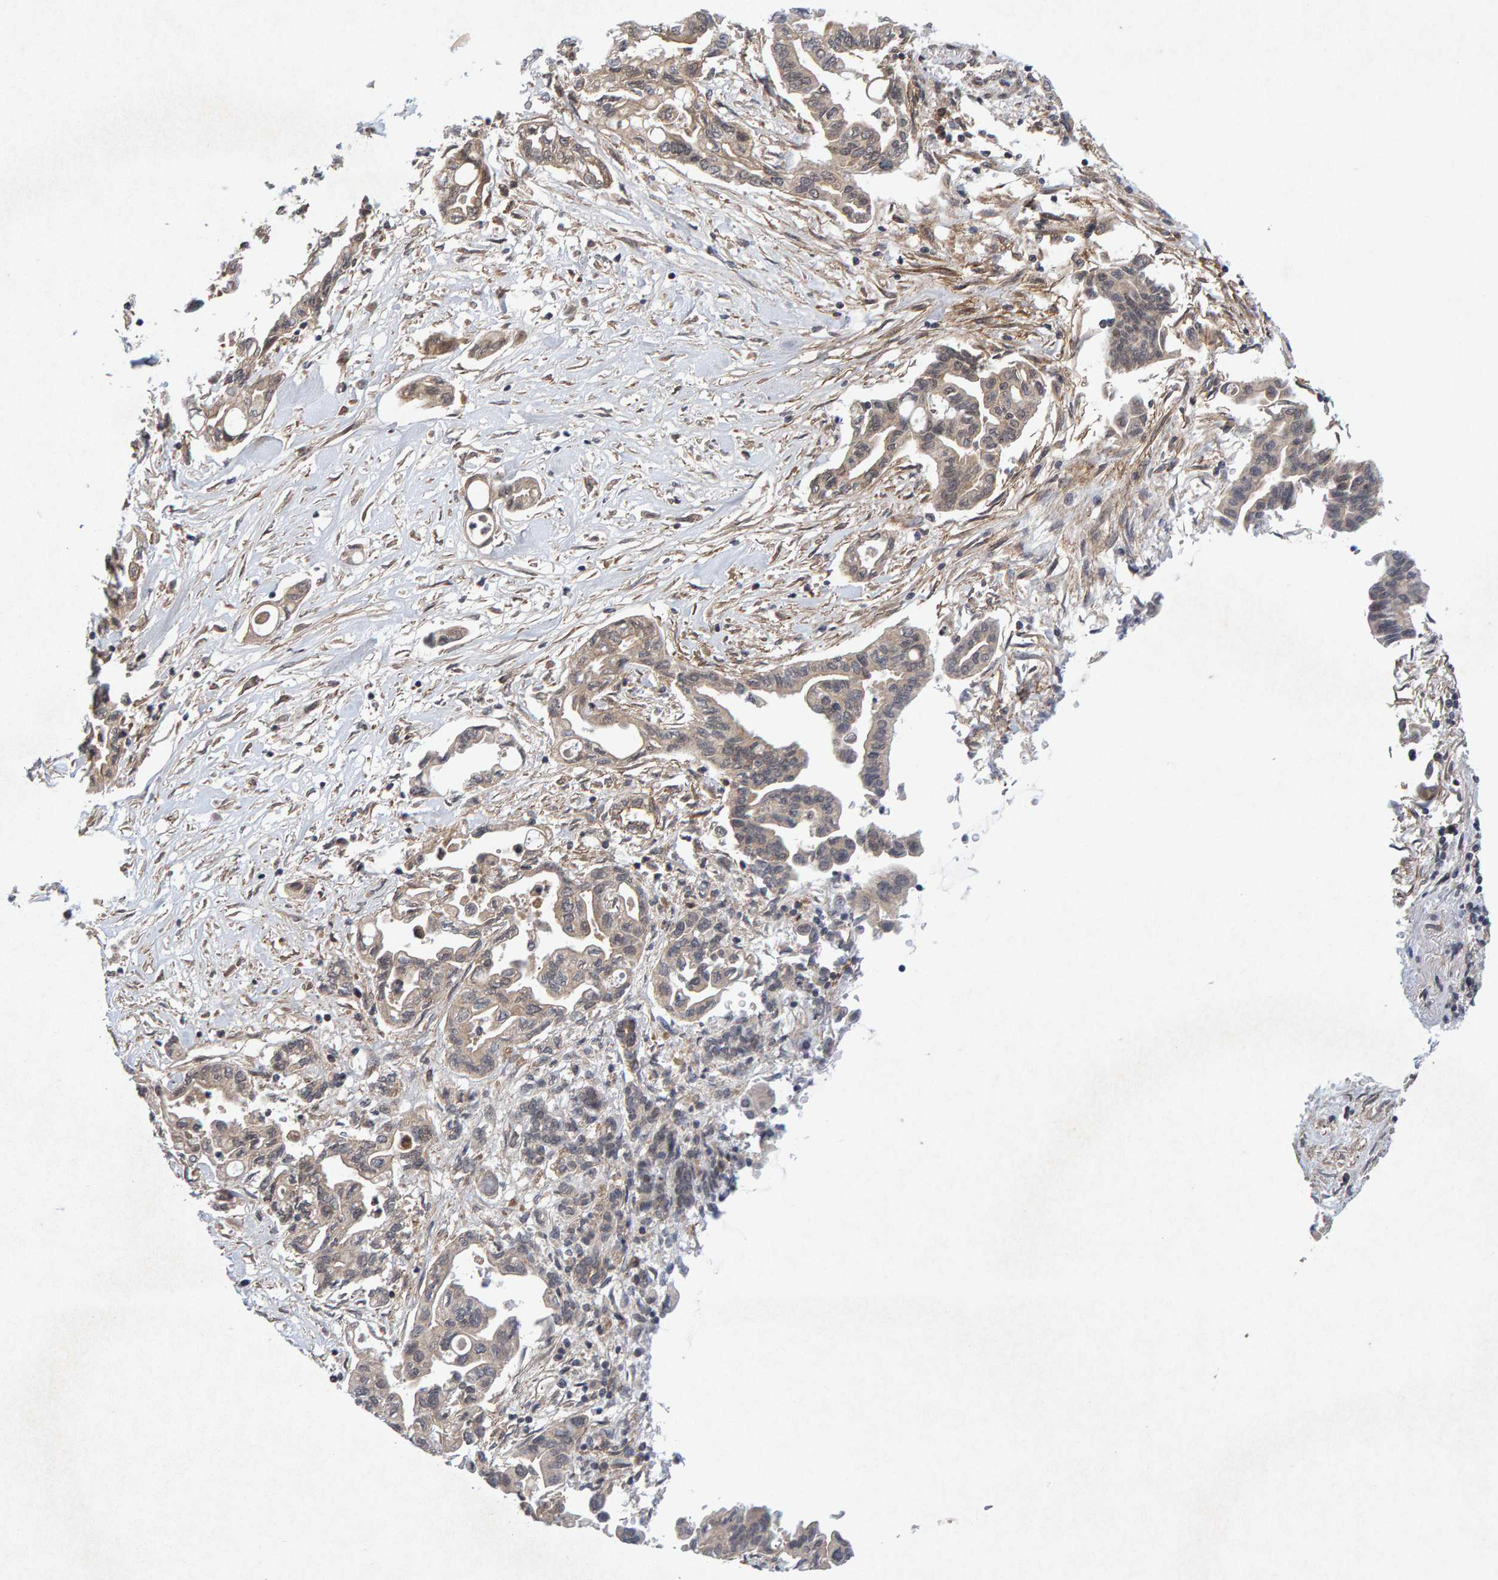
{"staining": {"intensity": "weak", "quantity": ">75%", "location": "cytoplasmic/membranous"}, "tissue": "pancreatic cancer", "cell_type": "Tumor cells", "image_type": "cancer", "snomed": [{"axis": "morphology", "description": "Adenocarcinoma, NOS"}, {"axis": "topography", "description": "Pancreas"}], "caption": "IHC of human adenocarcinoma (pancreatic) demonstrates low levels of weak cytoplasmic/membranous positivity in approximately >75% of tumor cells. (Brightfield microscopy of DAB IHC at high magnification).", "gene": "CDH2", "patient": {"sex": "female", "age": 57}}